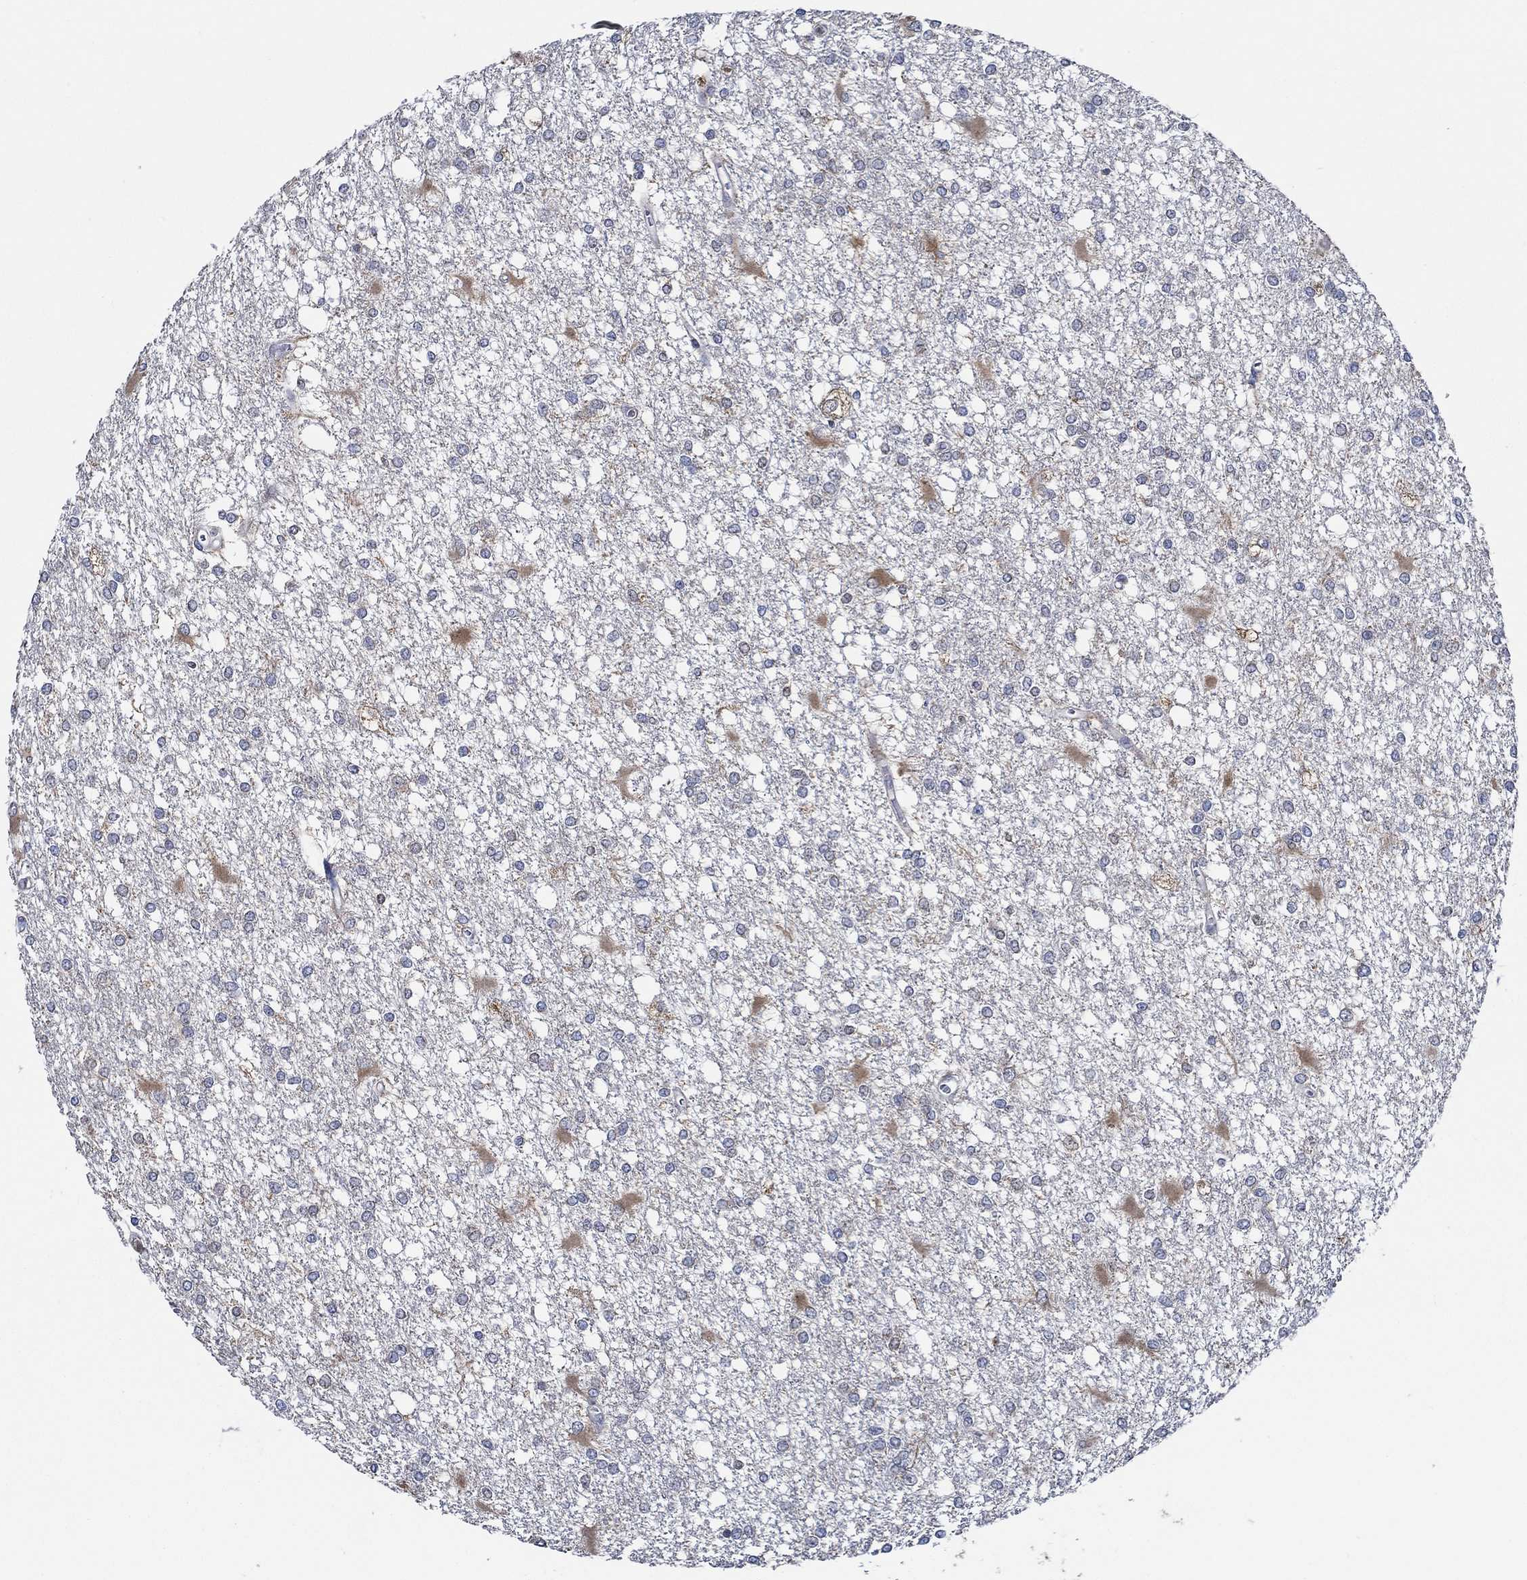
{"staining": {"intensity": "negative", "quantity": "none", "location": "none"}, "tissue": "glioma", "cell_type": "Tumor cells", "image_type": "cancer", "snomed": [{"axis": "morphology", "description": "Glioma, malignant, High grade"}, {"axis": "topography", "description": "Cerebral cortex"}], "caption": "Photomicrograph shows no protein staining in tumor cells of glioma tissue. (Brightfield microscopy of DAB (3,3'-diaminobenzidine) IHC at high magnification).", "gene": "DACT1", "patient": {"sex": "male", "age": 79}}